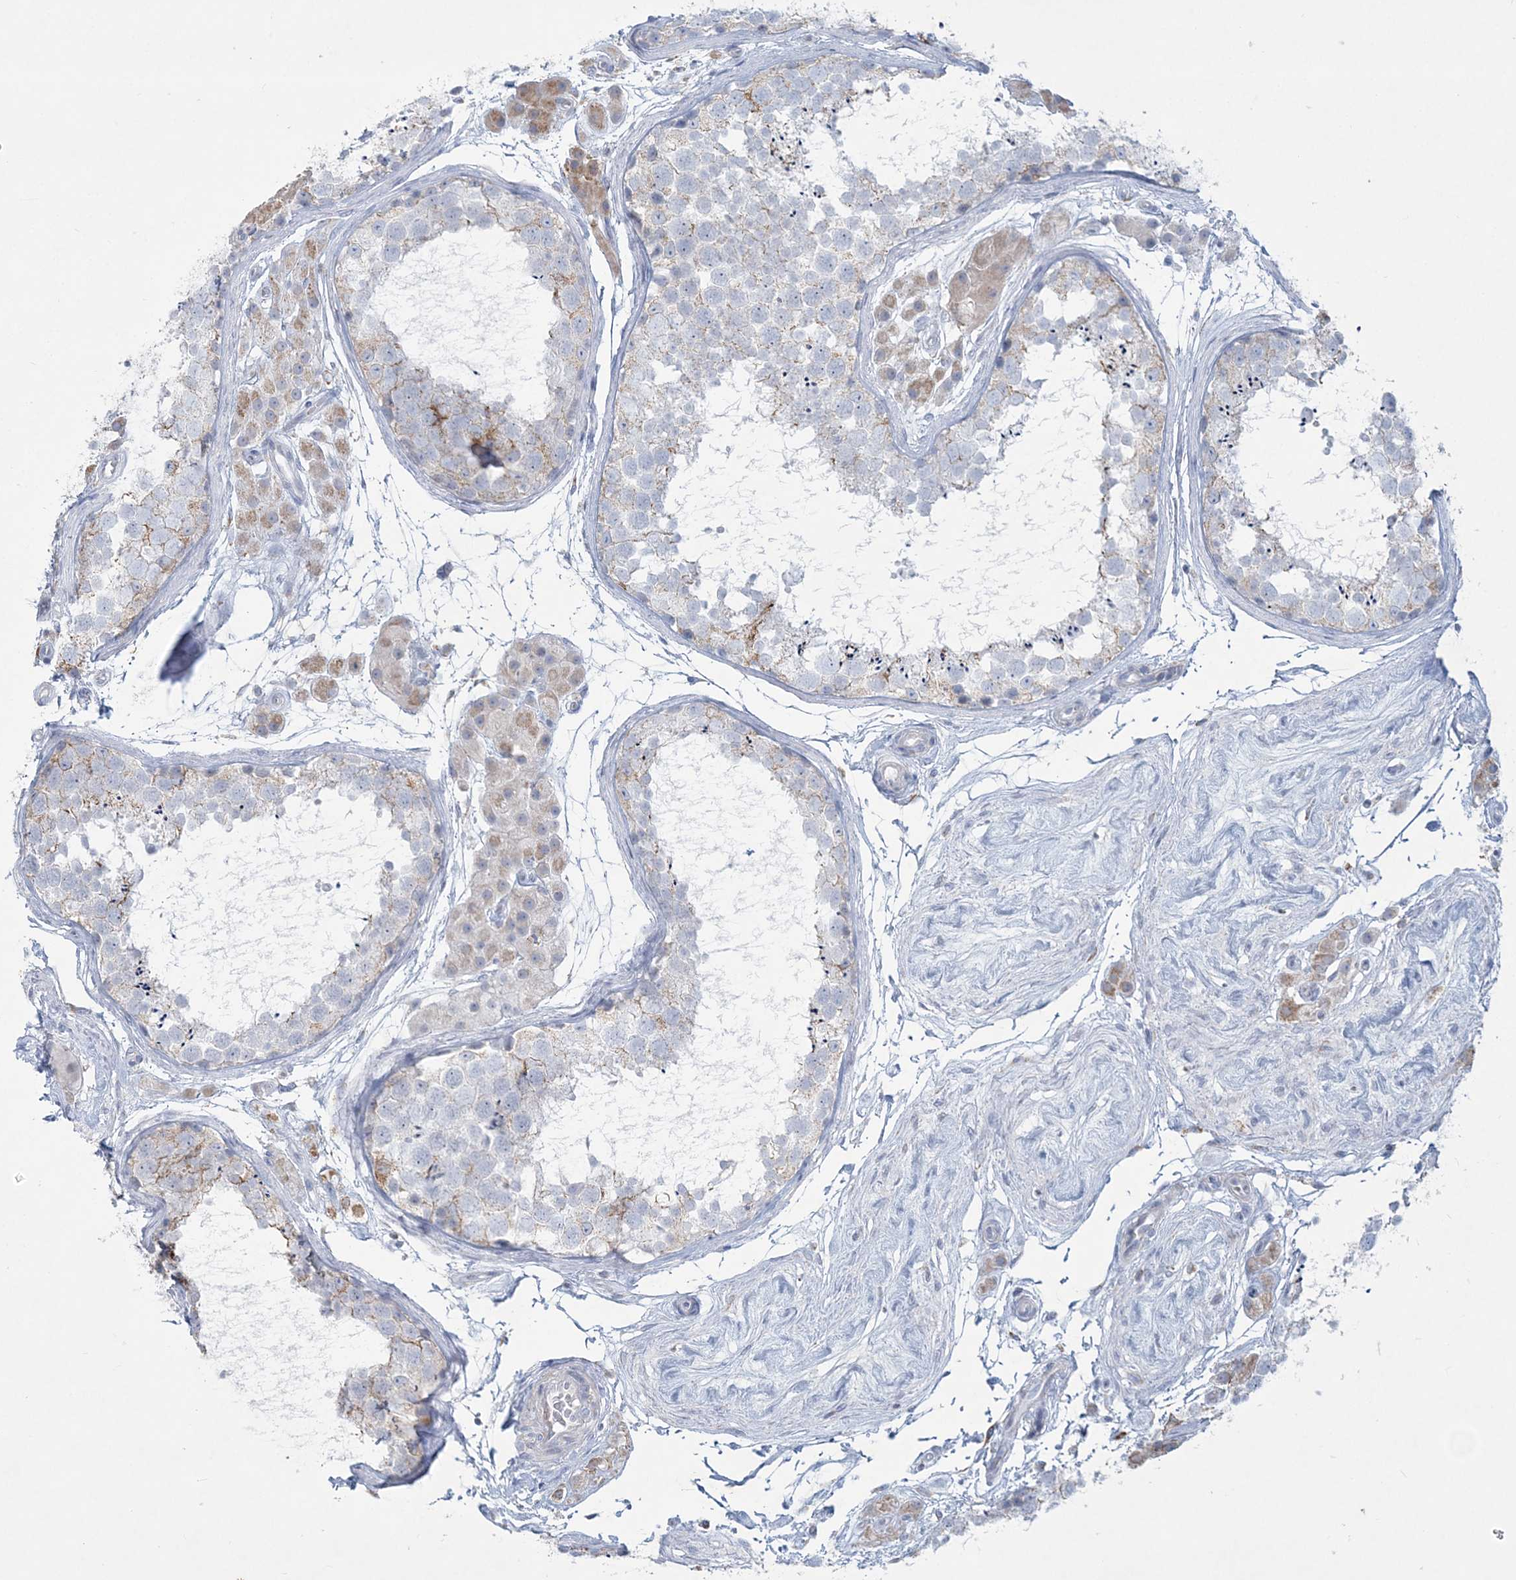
{"staining": {"intensity": "weak", "quantity": "25%-75%", "location": "cytoplasmic/membranous"}, "tissue": "testis", "cell_type": "Cells in seminiferous ducts", "image_type": "normal", "snomed": [{"axis": "morphology", "description": "Normal tissue, NOS"}, {"axis": "topography", "description": "Testis"}], "caption": "A high-resolution image shows IHC staining of normal testis, which shows weak cytoplasmic/membranous positivity in about 25%-75% of cells in seminiferous ducts.", "gene": "TBC1D7", "patient": {"sex": "male", "age": 56}}